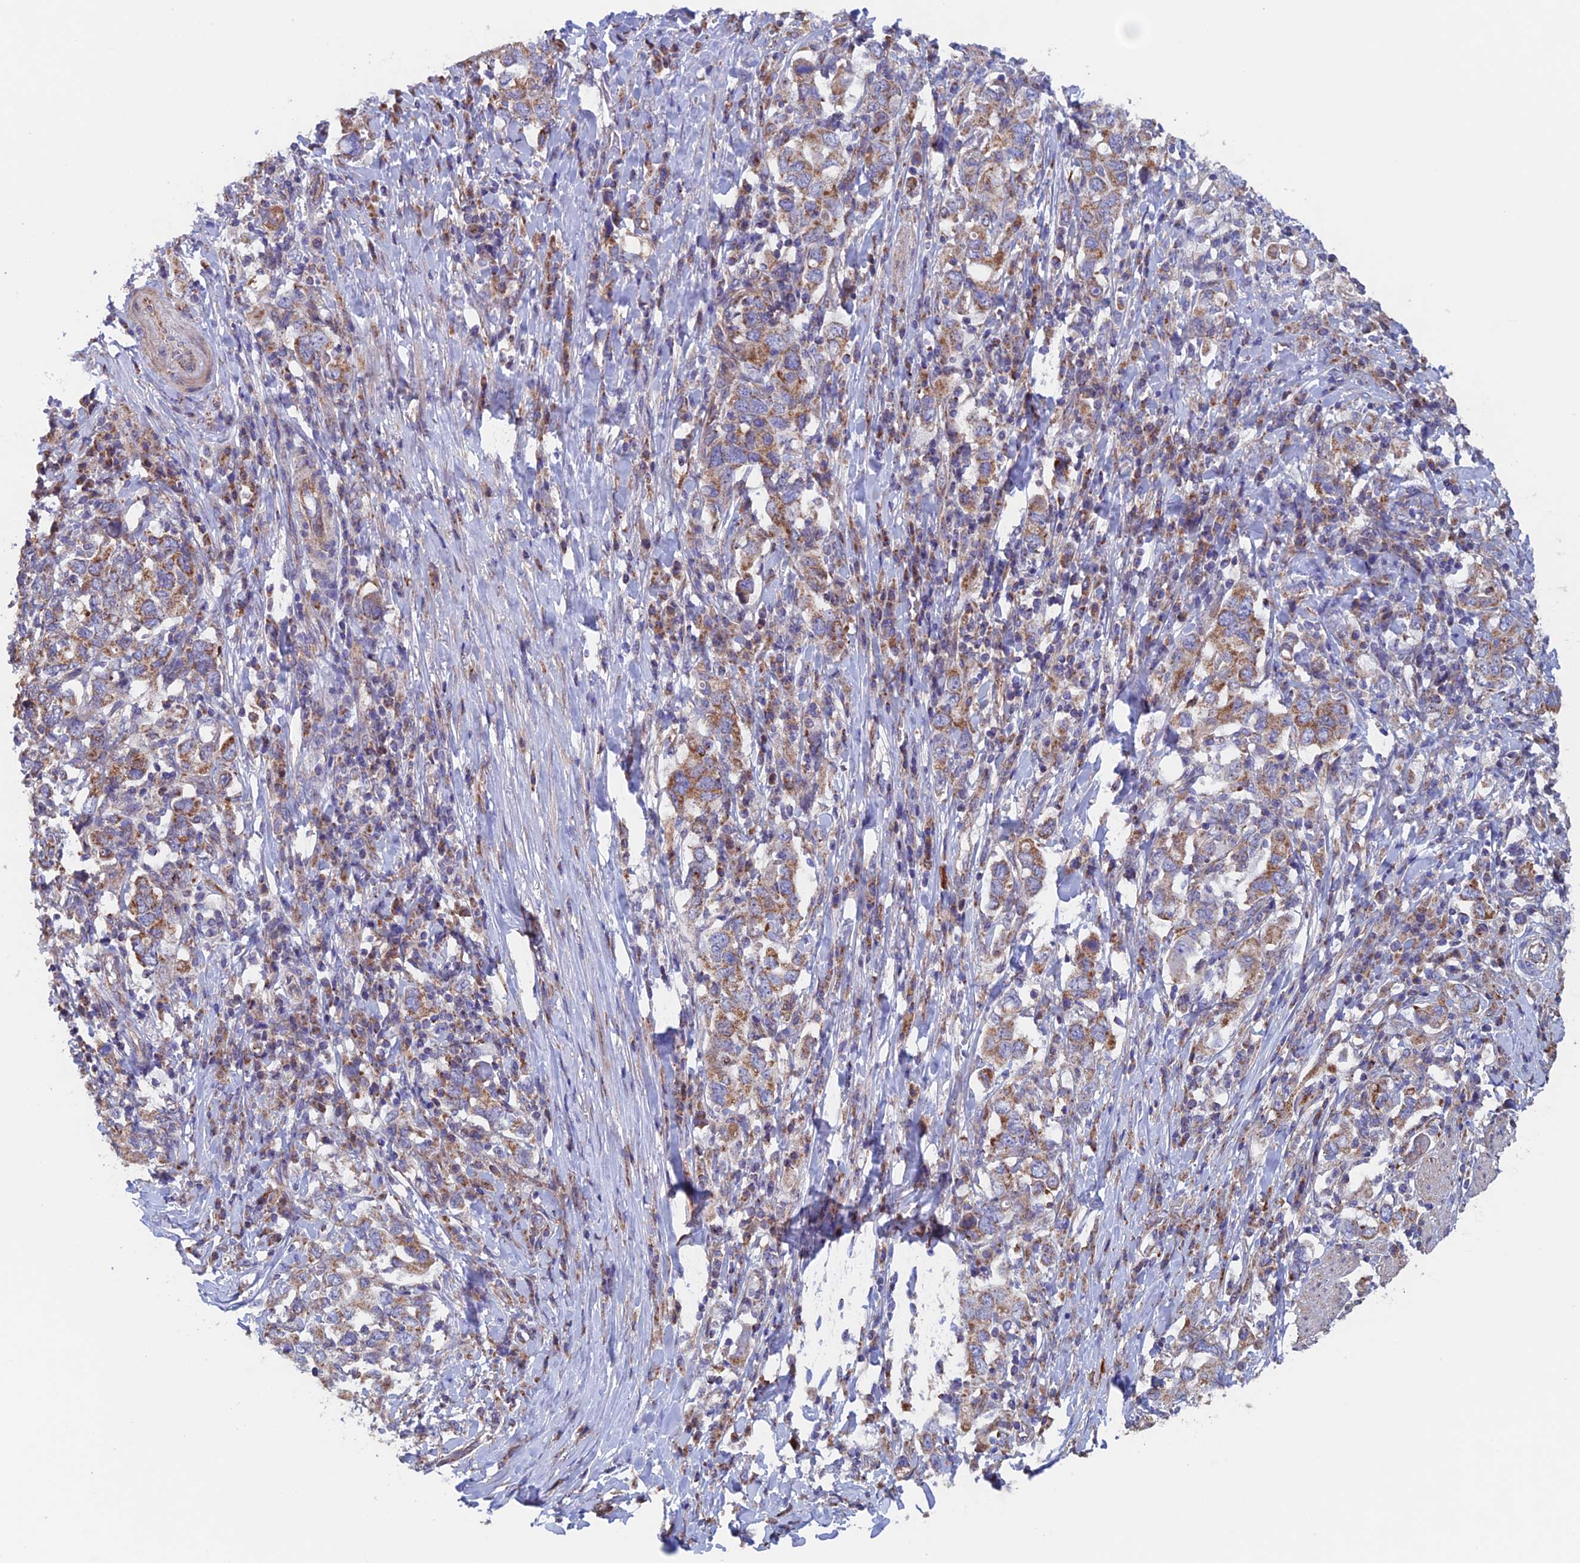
{"staining": {"intensity": "moderate", "quantity": ">75%", "location": "cytoplasmic/membranous"}, "tissue": "stomach cancer", "cell_type": "Tumor cells", "image_type": "cancer", "snomed": [{"axis": "morphology", "description": "Adenocarcinoma, NOS"}, {"axis": "topography", "description": "Stomach, upper"}, {"axis": "topography", "description": "Stomach"}], "caption": "About >75% of tumor cells in human stomach cancer display moderate cytoplasmic/membranous protein positivity as visualized by brown immunohistochemical staining.", "gene": "MRPL1", "patient": {"sex": "male", "age": 62}}